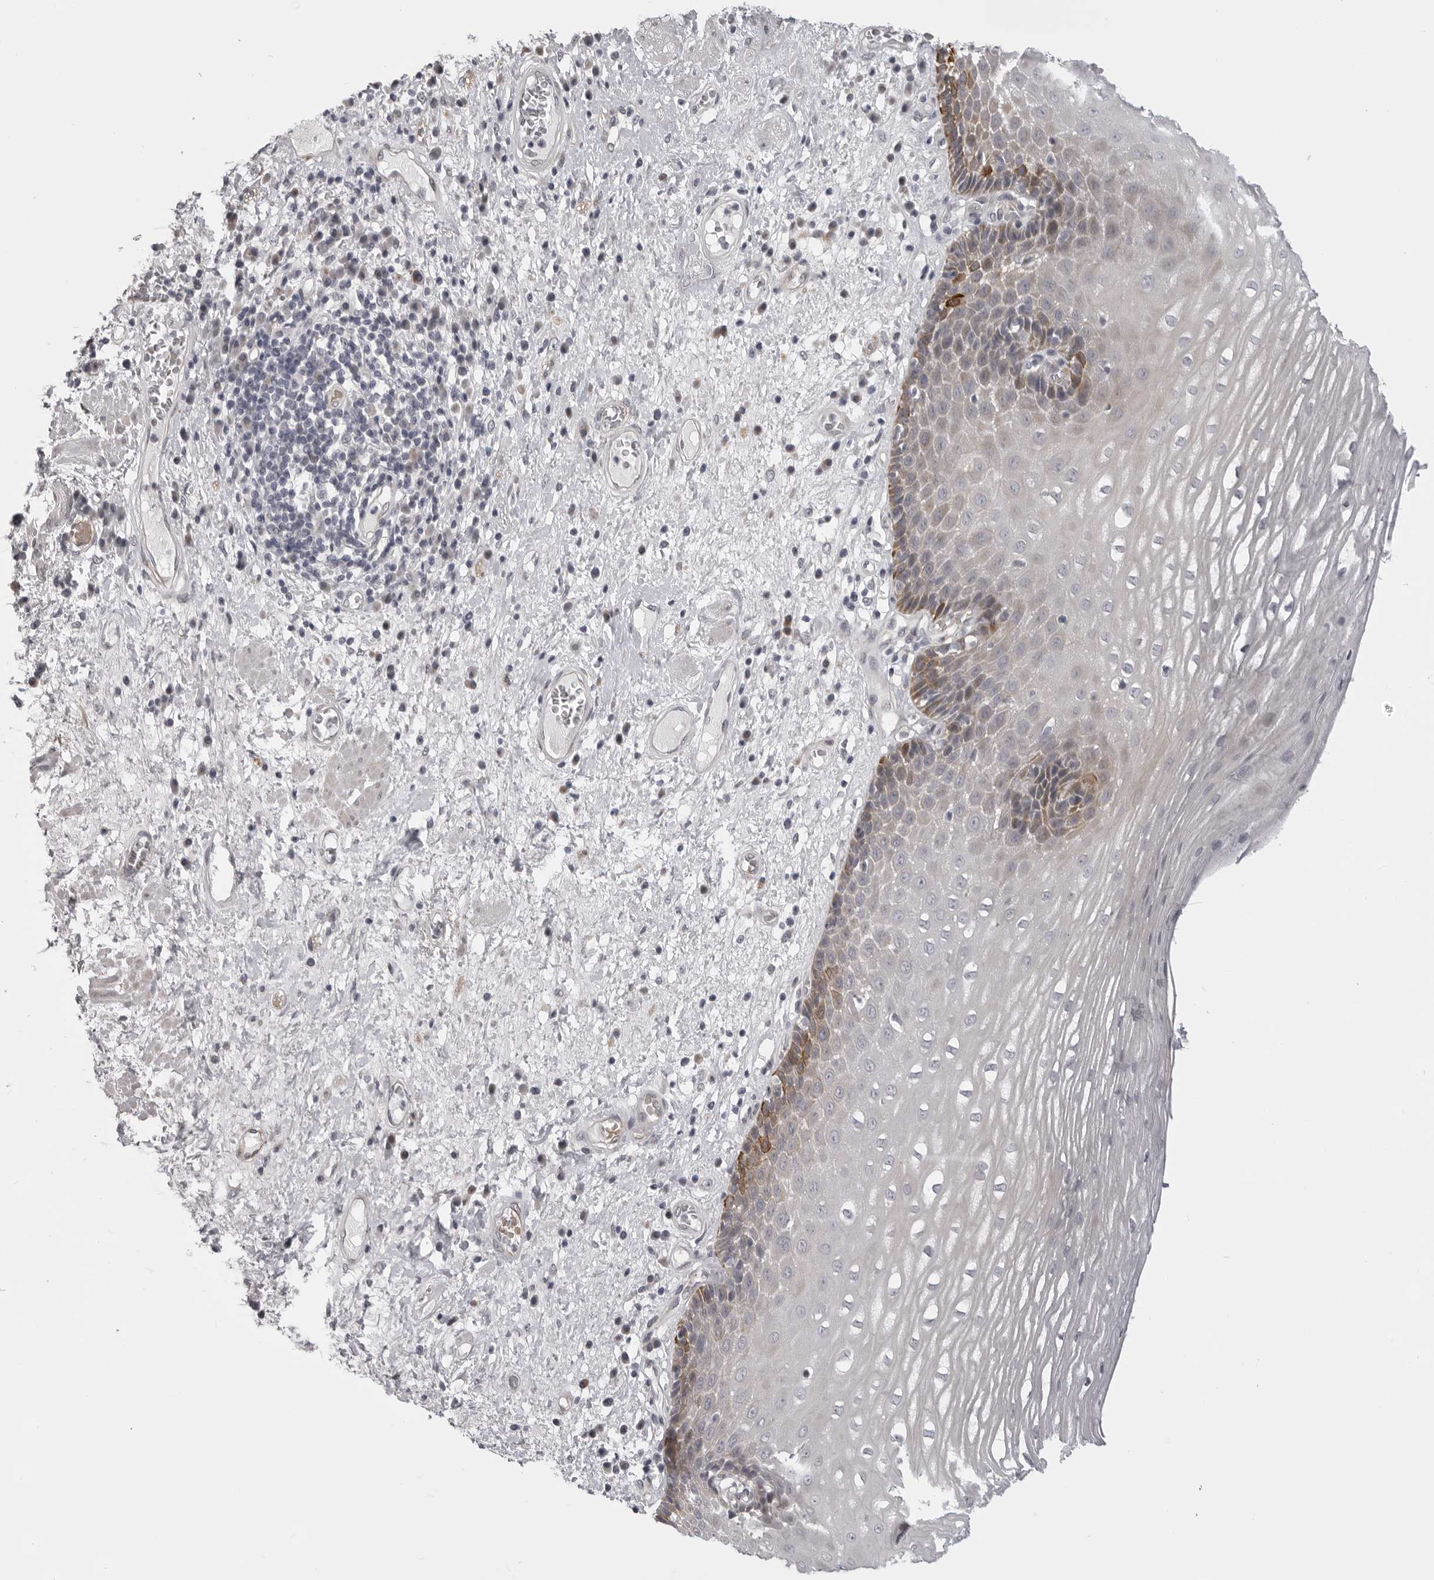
{"staining": {"intensity": "strong", "quantity": "<25%", "location": "cytoplasmic/membranous"}, "tissue": "esophagus", "cell_type": "Squamous epithelial cells", "image_type": "normal", "snomed": [{"axis": "morphology", "description": "Normal tissue, NOS"}, {"axis": "morphology", "description": "Adenocarcinoma, NOS"}, {"axis": "topography", "description": "Esophagus"}], "caption": "Strong cytoplasmic/membranous staining for a protein is identified in approximately <25% of squamous epithelial cells of benign esophagus using immunohistochemistry (IHC).", "gene": "EPHA10", "patient": {"sex": "male", "age": 62}}